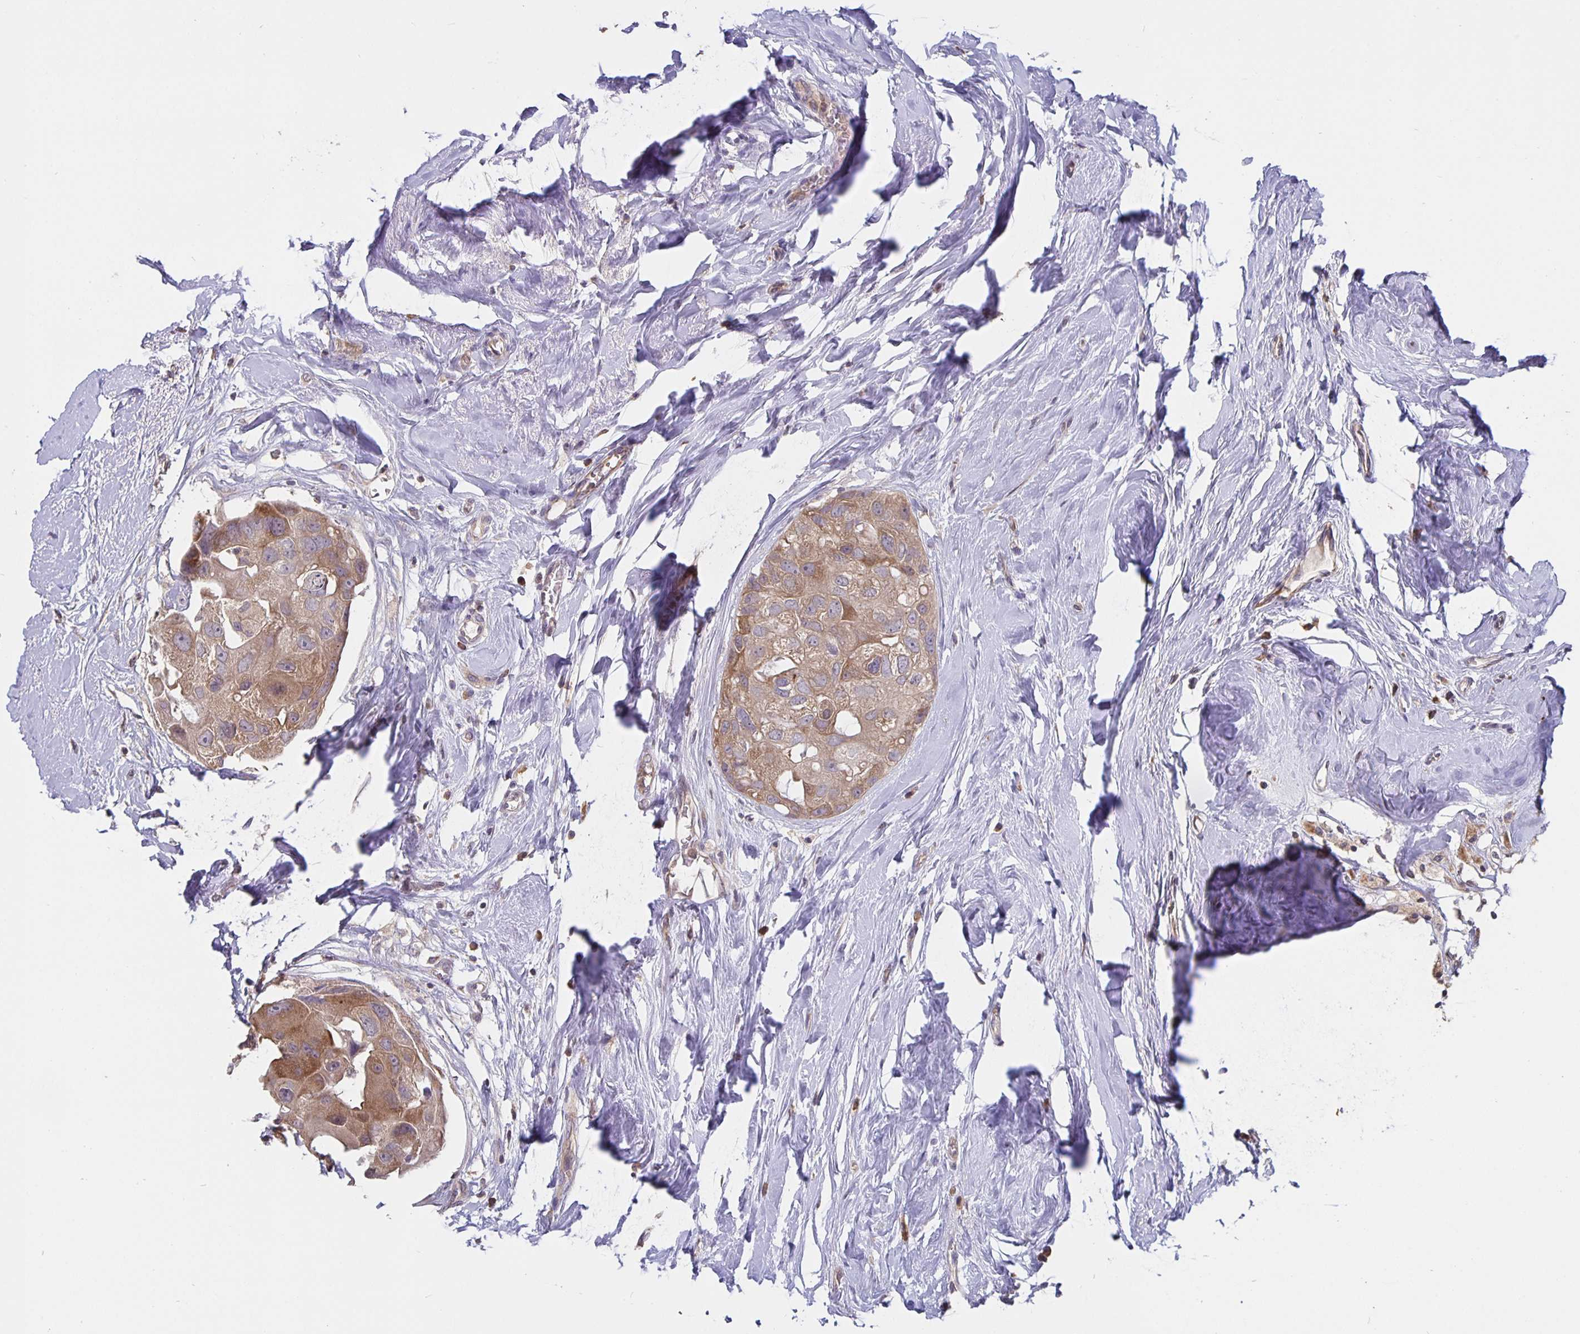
{"staining": {"intensity": "weak", "quantity": ">75%", "location": "cytoplasmic/membranous"}, "tissue": "breast cancer", "cell_type": "Tumor cells", "image_type": "cancer", "snomed": [{"axis": "morphology", "description": "Duct carcinoma"}, {"axis": "topography", "description": "Breast"}], "caption": "Immunohistochemical staining of breast cancer shows low levels of weak cytoplasmic/membranous protein positivity in approximately >75% of tumor cells.", "gene": "FEM1C", "patient": {"sex": "female", "age": 43}}